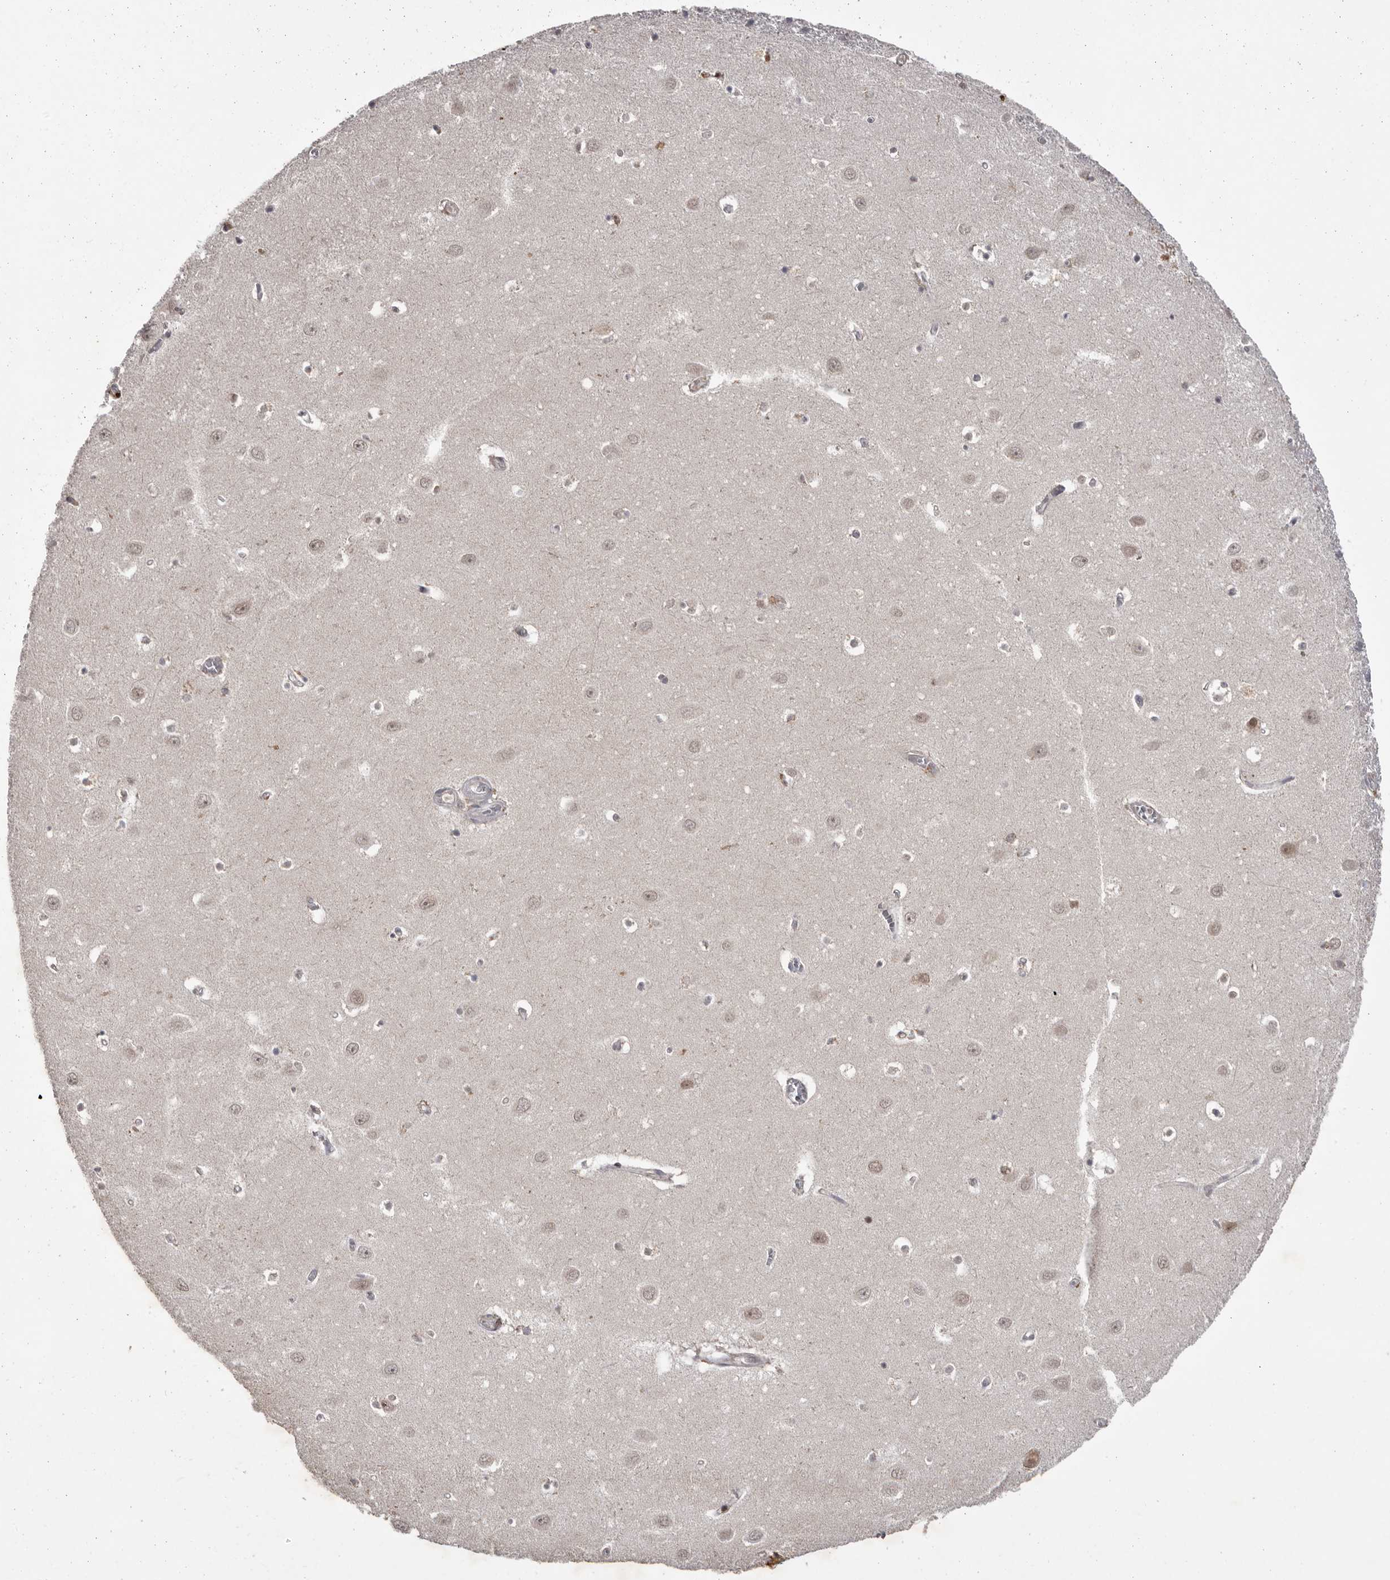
{"staining": {"intensity": "weak", "quantity": "<25%", "location": "nuclear"}, "tissue": "hippocampus", "cell_type": "Glial cells", "image_type": "normal", "snomed": [{"axis": "morphology", "description": "Normal tissue, NOS"}, {"axis": "topography", "description": "Hippocampus"}], "caption": "A high-resolution image shows immunohistochemistry staining of normal hippocampus, which exhibits no significant staining in glial cells.", "gene": "C17orf99", "patient": {"sex": "female", "age": 64}}